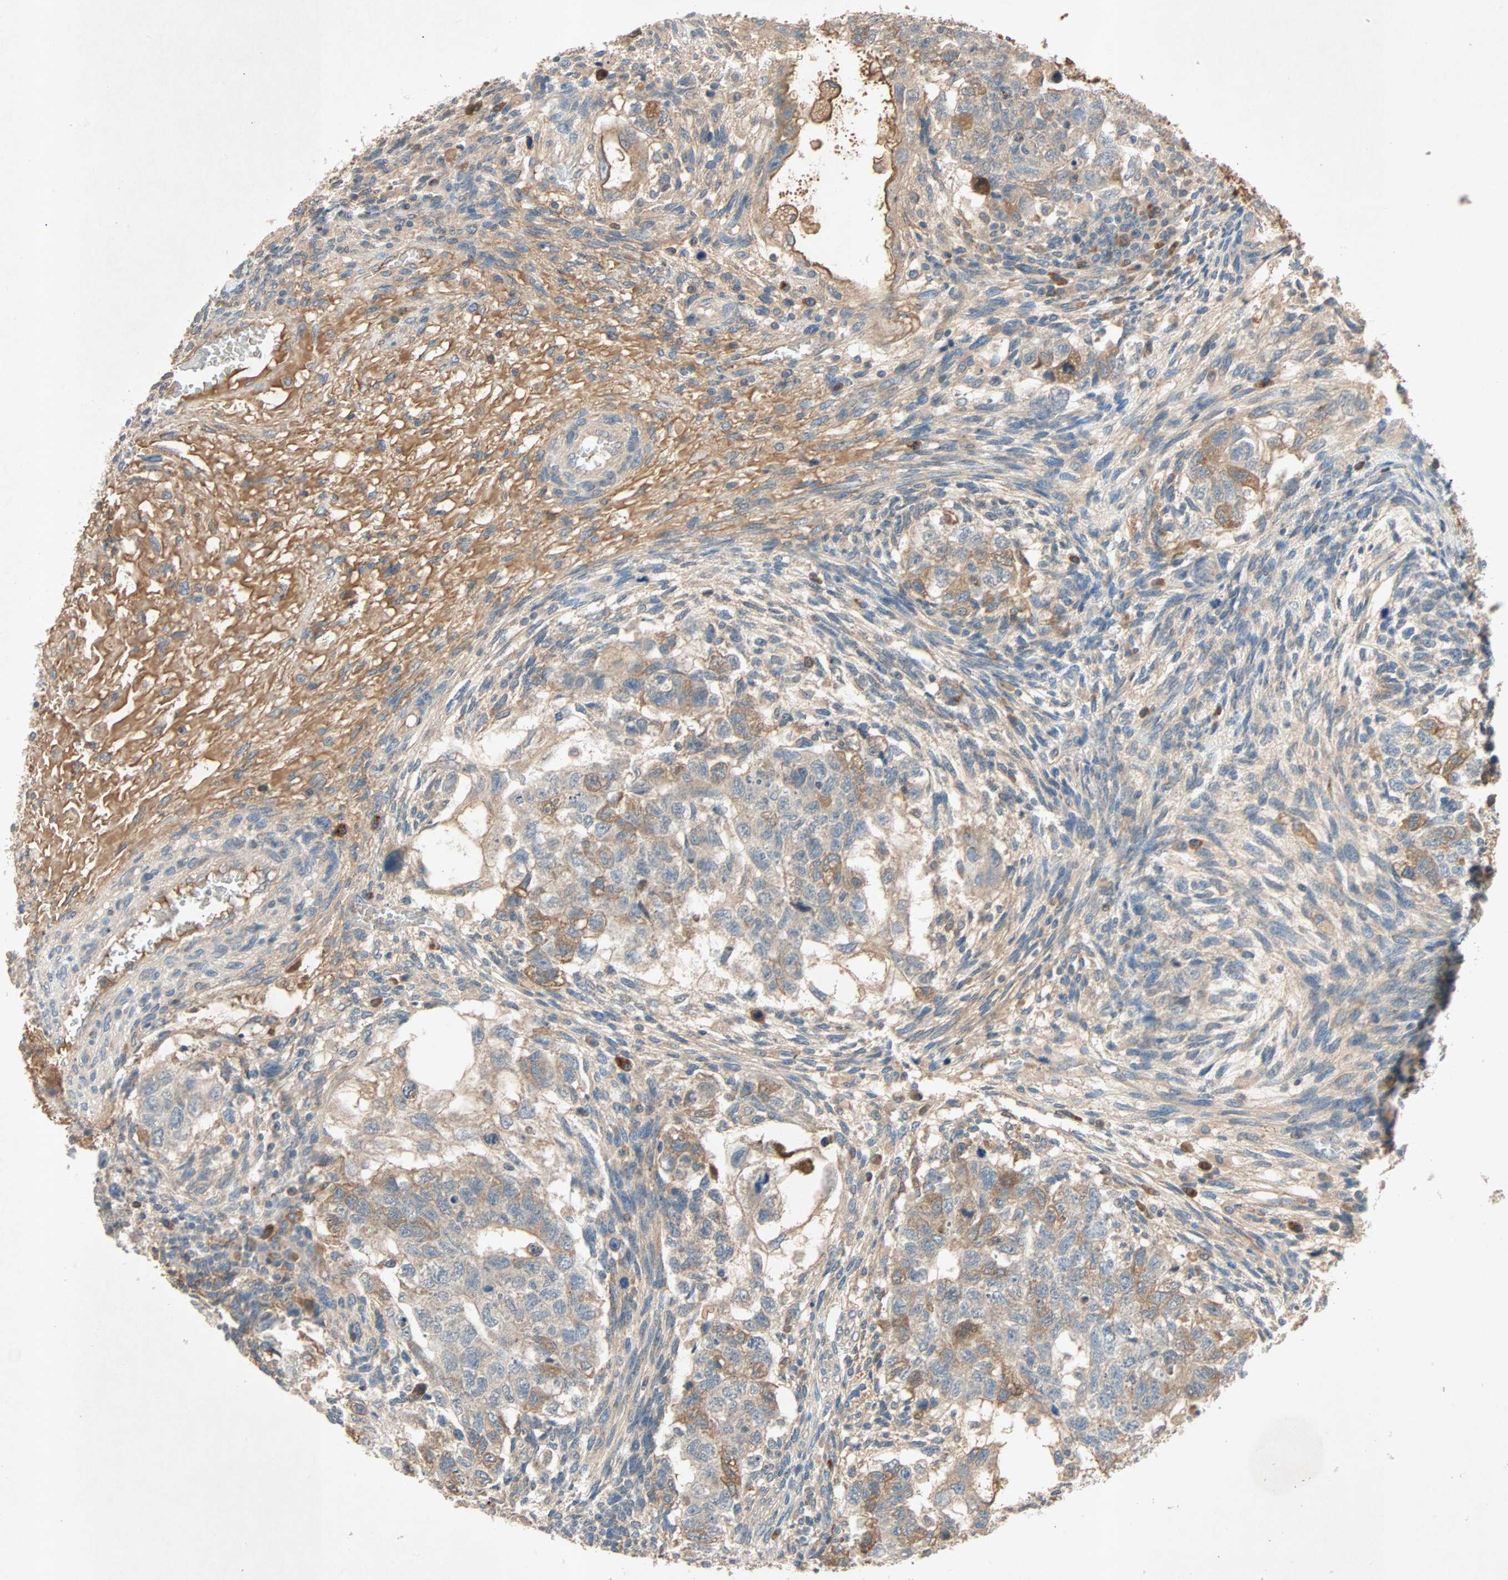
{"staining": {"intensity": "weak", "quantity": ">75%", "location": "cytoplasmic/membranous"}, "tissue": "testis cancer", "cell_type": "Tumor cells", "image_type": "cancer", "snomed": [{"axis": "morphology", "description": "Normal tissue, NOS"}, {"axis": "morphology", "description": "Carcinoma, Embryonal, NOS"}, {"axis": "topography", "description": "Testis"}], "caption": "Embryonal carcinoma (testis) stained with a brown dye demonstrates weak cytoplasmic/membranous positive positivity in approximately >75% of tumor cells.", "gene": "XYLT1", "patient": {"sex": "male", "age": 36}}